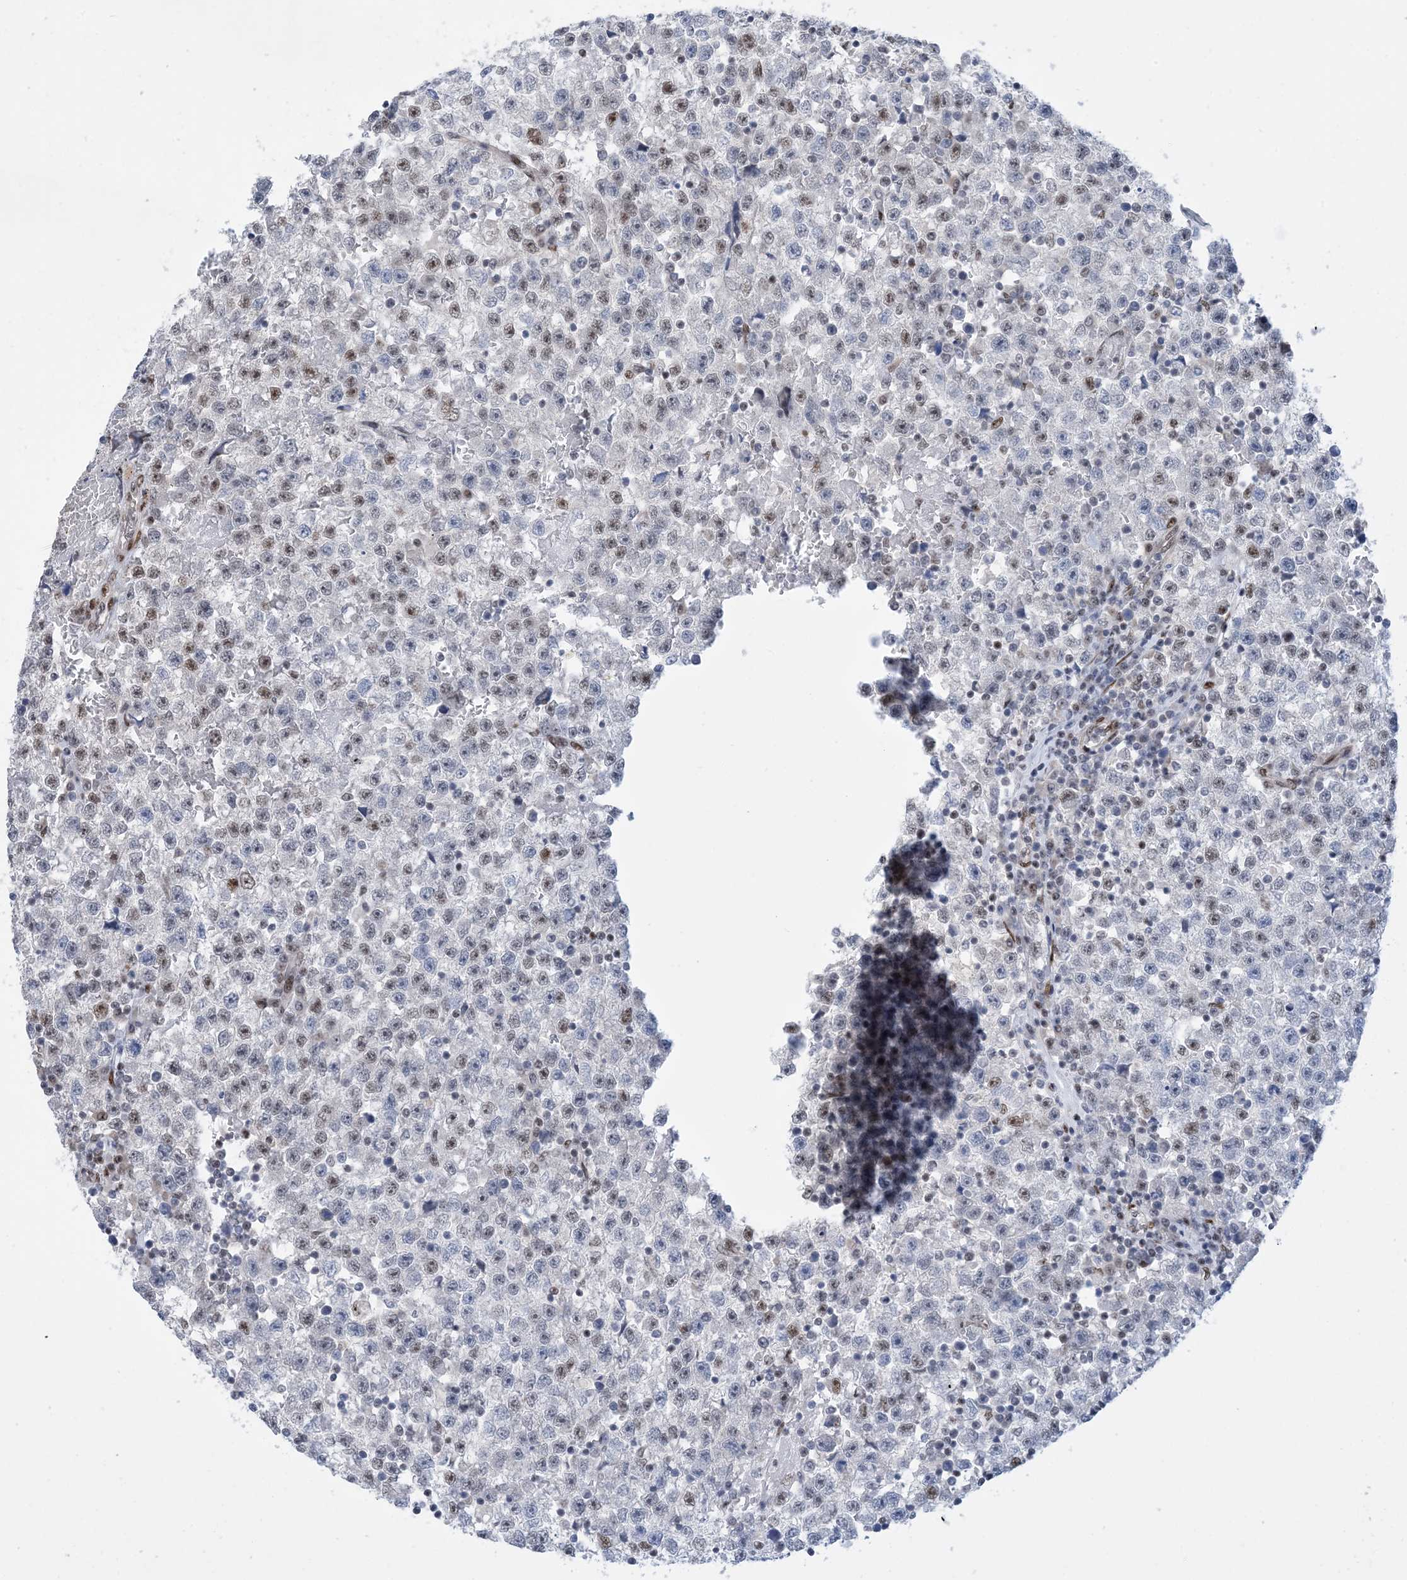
{"staining": {"intensity": "moderate", "quantity": "<25%", "location": "nuclear"}, "tissue": "testis cancer", "cell_type": "Tumor cells", "image_type": "cancer", "snomed": [{"axis": "morphology", "description": "Seminoma, NOS"}, {"axis": "topography", "description": "Testis"}], "caption": "A histopathology image of testis cancer (seminoma) stained for a protein shows moderate nuclear brown staining in tumor cells.", "gene": "TSPYL1", "patient": {"sex": "male", "age": 22}}